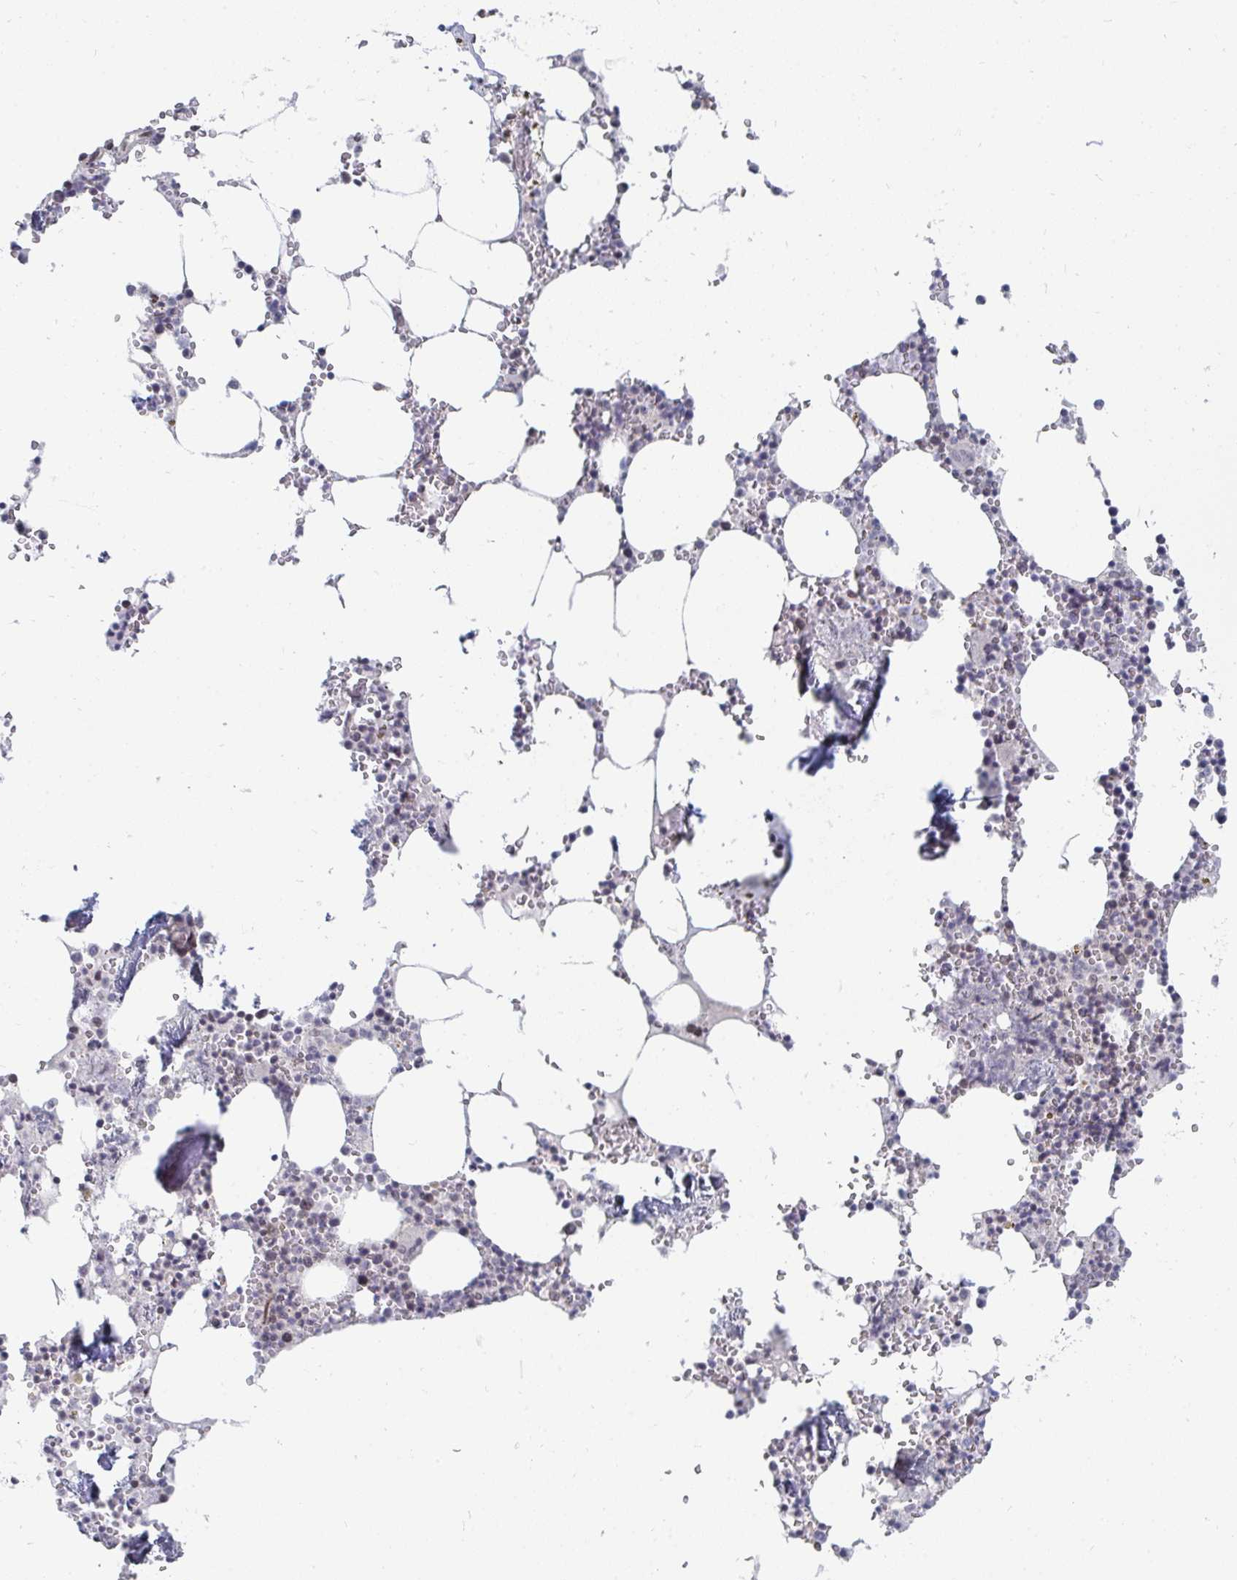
{"staining": {"intensity": "moderate", "quantity": "<25%", "location": "nuclear"}, "tissue": "bone marrow", "cell_type": "Hematopoietic cells", "image_type": "normal", "snomed": [{"axis": "morphology", "description": "Normal tissue, NOS"}, {"axis": "topography", "description": "Bone marrow"}], "caption": "This histopathology image shows IHC staining of normal bone marrow, with low moderate nuclear staining in about <25% of hematopoietic cells.", "gene": "TRIP12", "patient": {"sex": "male", "age": 54}}